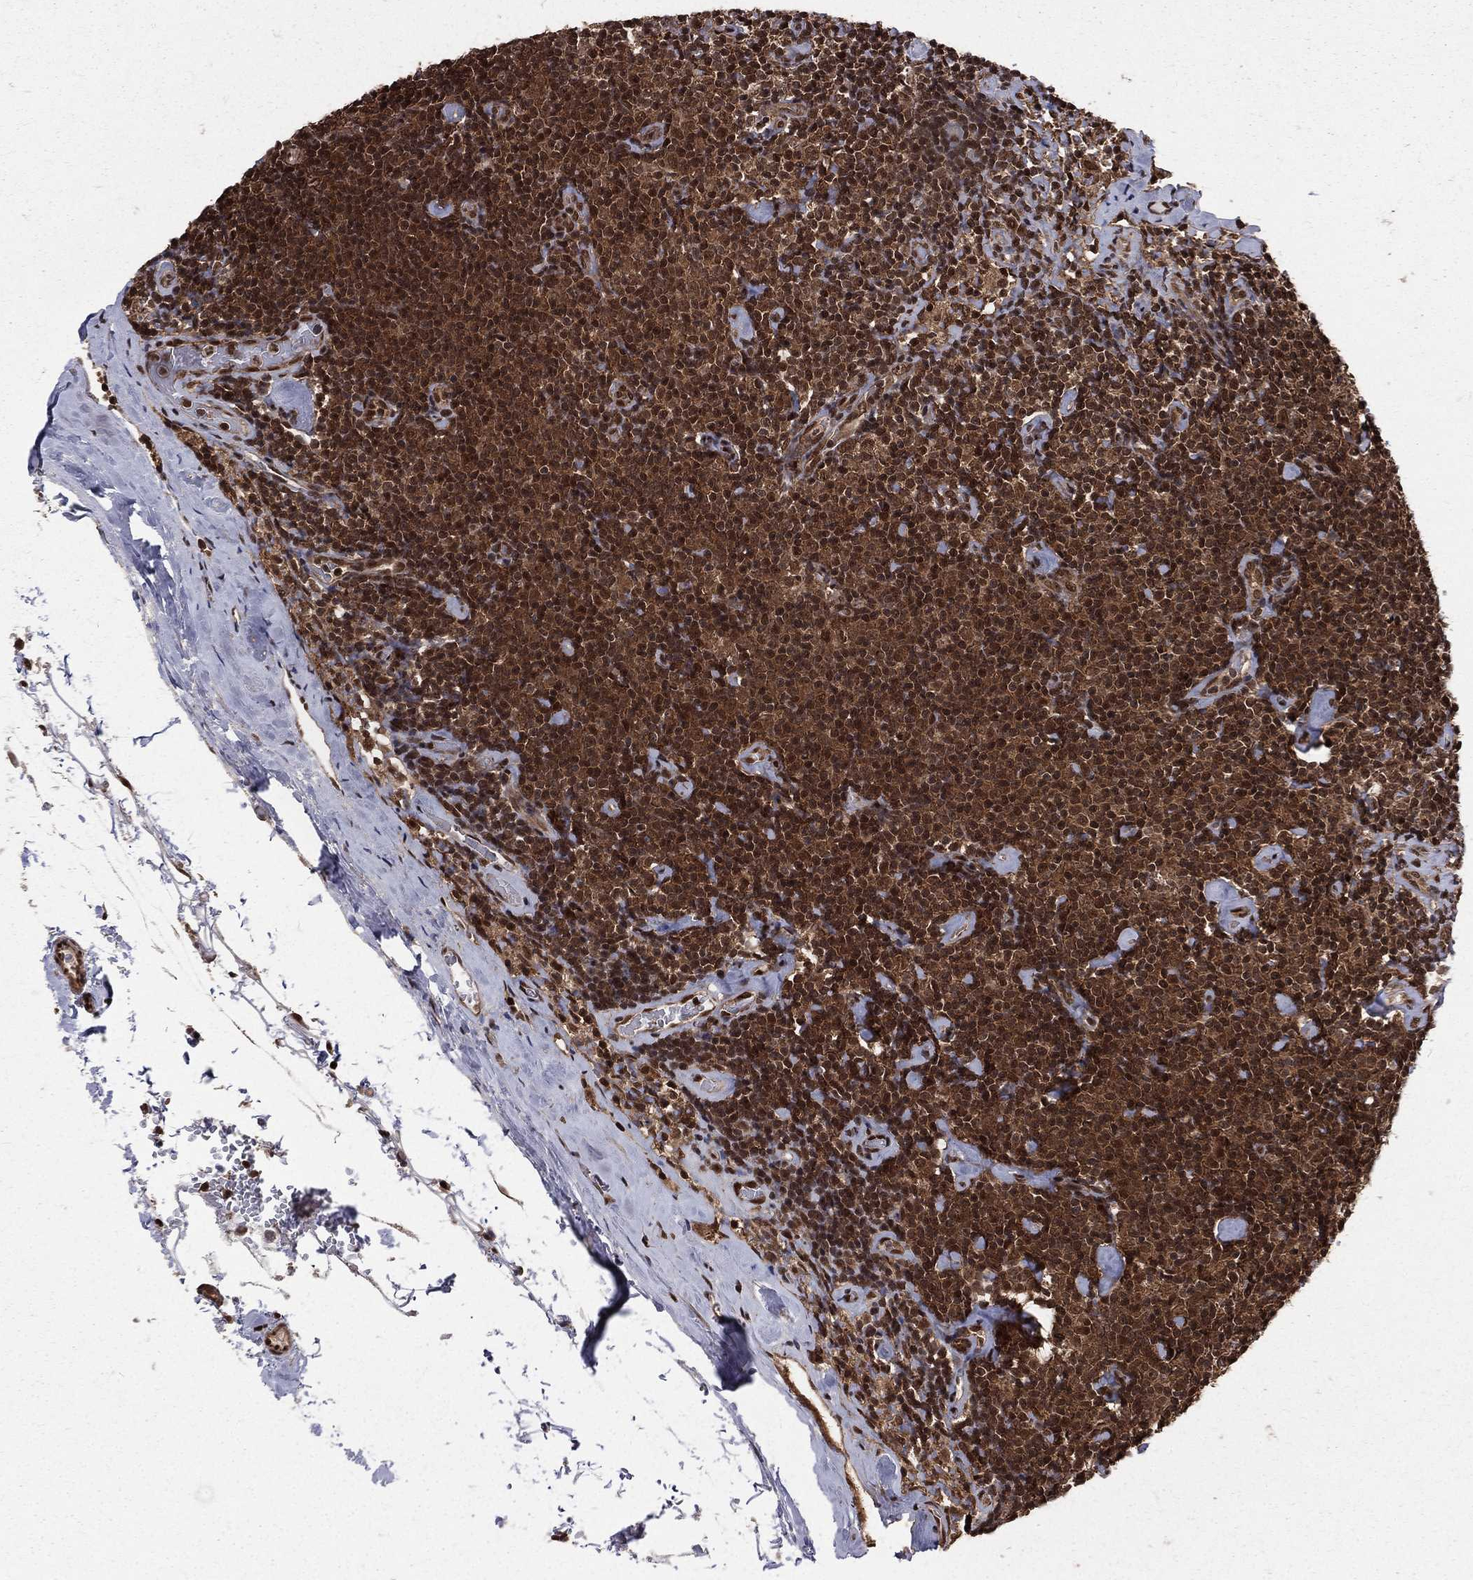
{"staining": {"intensity": "moderate", "quantity": ">75%", "location": "cytoplasmic/membranous,nuclear"}, "tissue": "lymphoma", "cell_type": "Tumor cells", "image_type": "cancer", "snomed": [{"axis": "morphology", "description": "Malignant lymphoma, non-Hodgkin's type, Low grade"}, {"axis": "topography", "description": "Lymph node"}], "caption": "A brown stain highlights moderate cytoplasmic/membranous and nuclear staining of a protein in human lymphoma tumor cells. The staining was performed using DAB (3,3'-diaminobenzidine), with brown indicating positive protein expression. Nuclei are stained blue with hematoxylin.", "gene": "COPS4", "patient": {"sex": "male", "age": 81}}